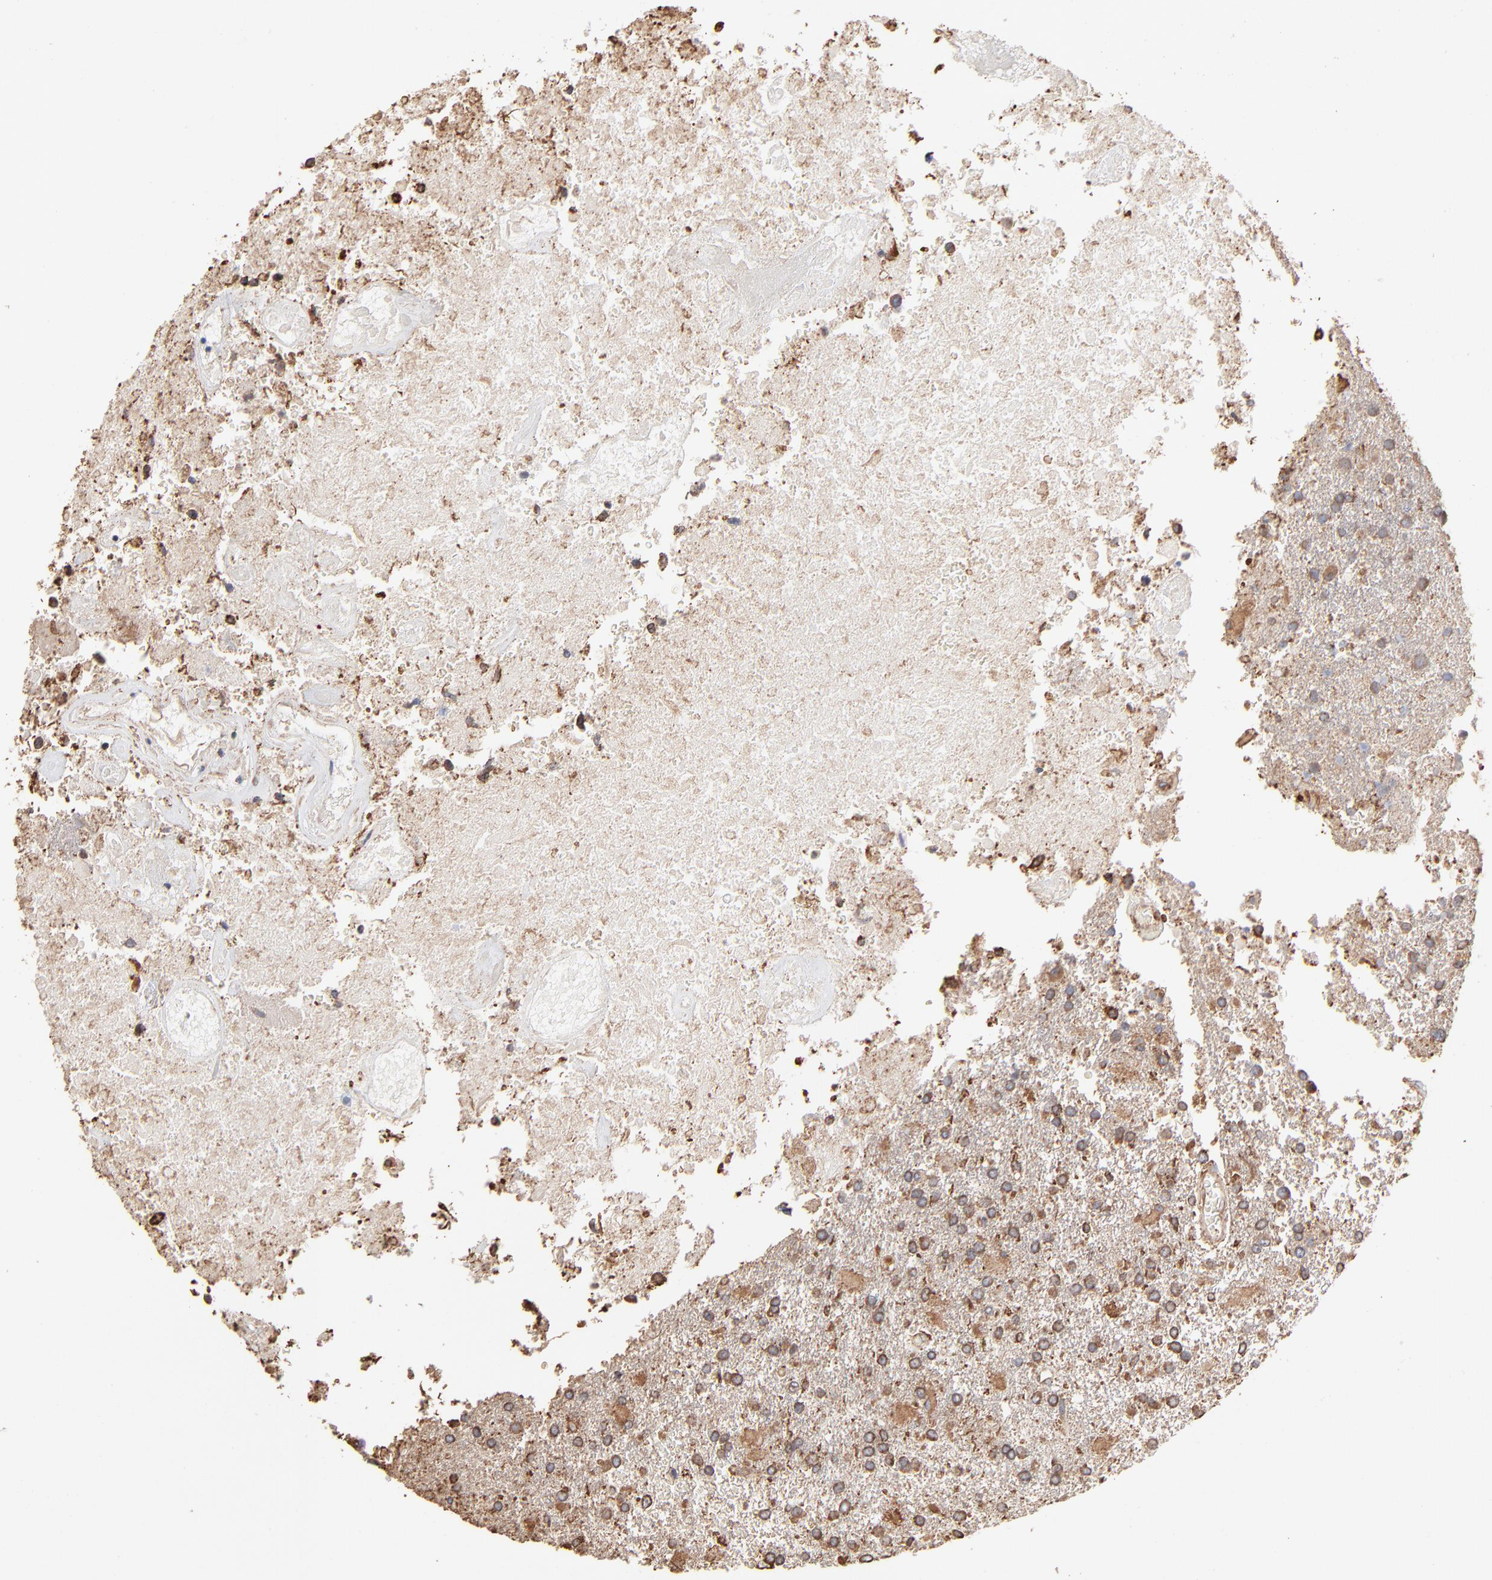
{"staining": {"intensity": "moderate", "quantity": ">75%", "location": "cytoplasmic/membranous"}, "tissue": "glioma", "cell_type": "Tumor cells", "image_type": "cancer", "snomed": [{"axis": "morphology", "description": "Glioma, malignant, High grade"}, {"axis": "topography", "description": "Cerebral cortex"}], "caption": "Moderate cytoplasmic/membranous staining is seen in approximately >75% of tumor cells in malignant glioma (high-grade). (IHC, brightfield microscopy, high magnification).", "gene": "PDIA3", "patient": {"sex": "male", "age": 79}}